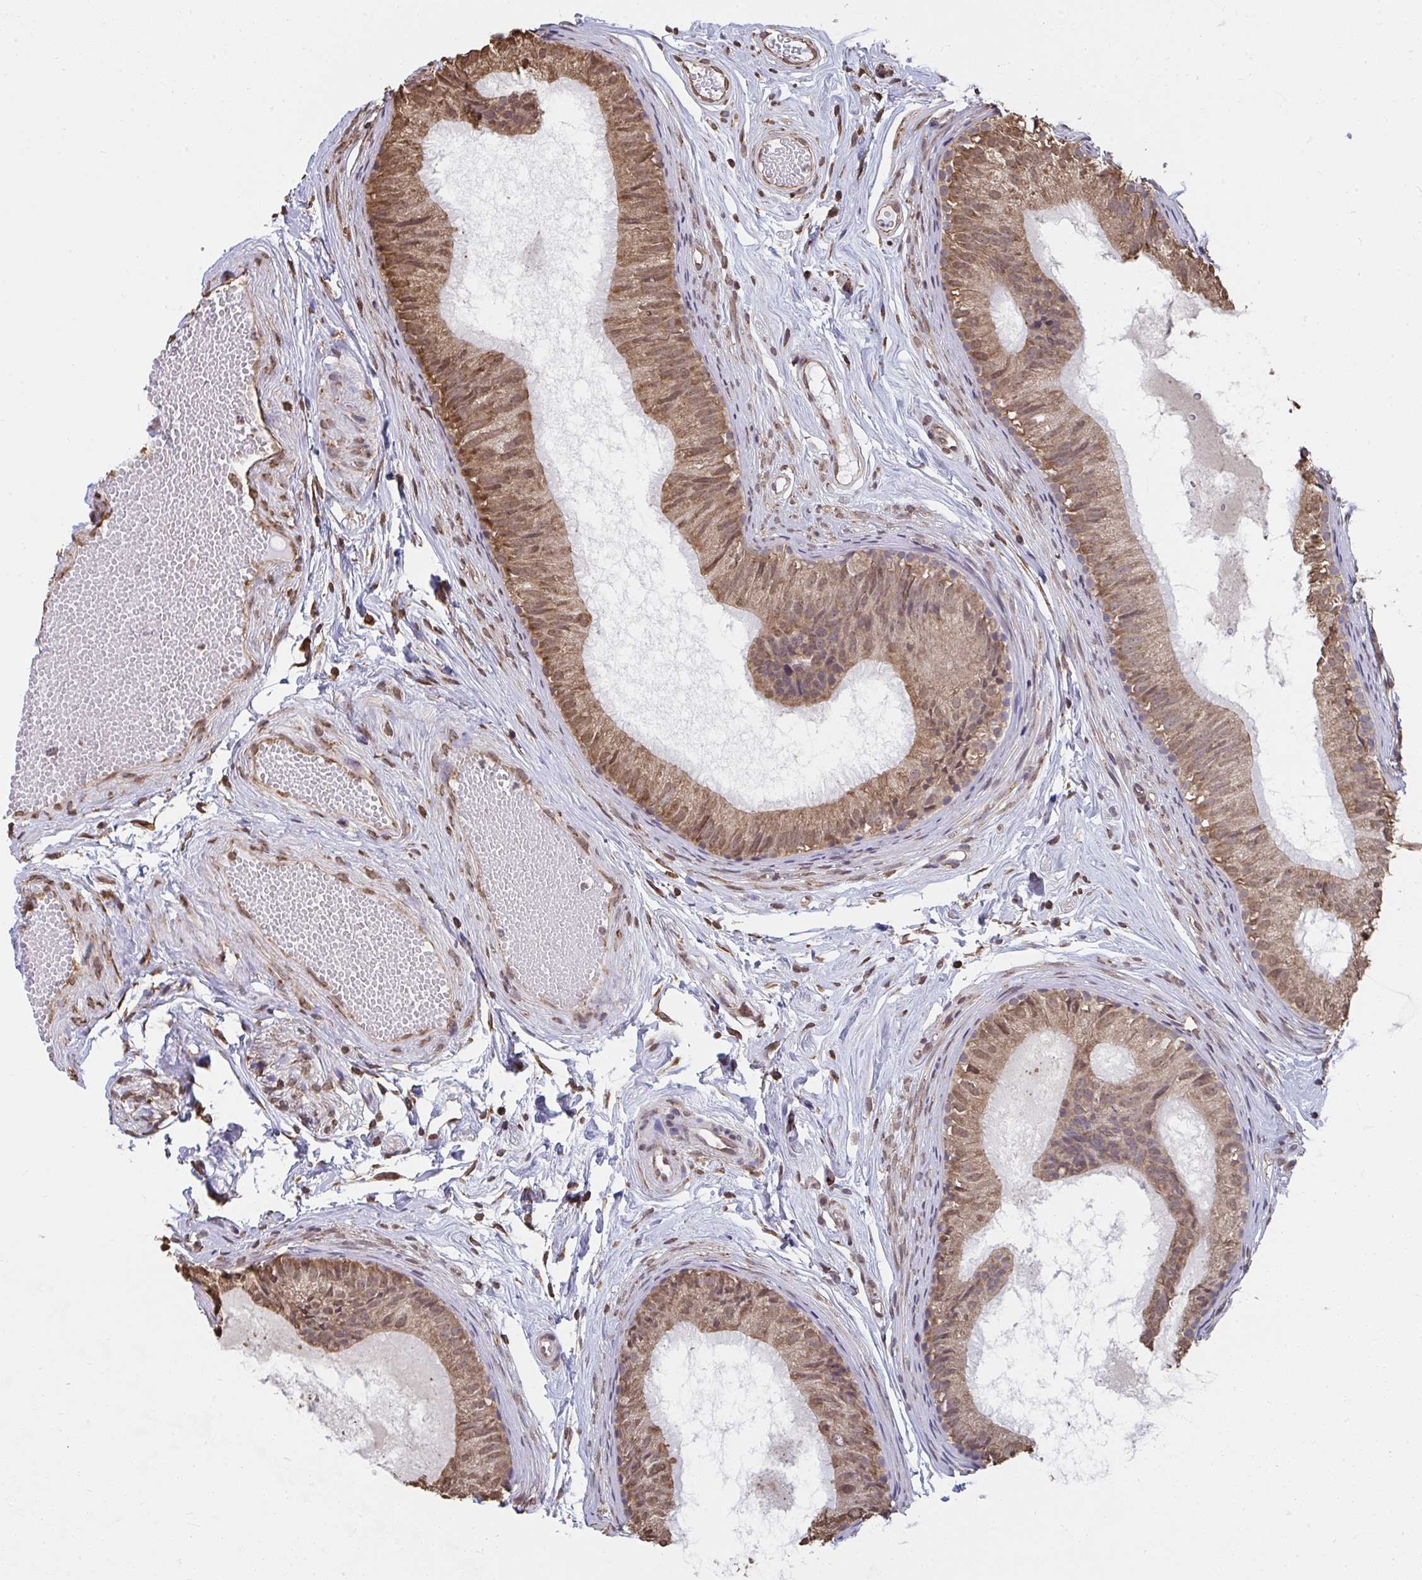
{"staining": {"intensity": "moderate", "quantity": ">75%", "location": "cytoplasmic/membranous,nuclear"}, "tissue": "epididymis", "cell_type": "Glandular cells", "image_type": "normal", "snomed": [{"axis": "morphology", "description": "Normal tissue, NOS"}, {"axis": "morphology", "description": "Seminoma, NOS"}, {"axis": "topography", "description": "Testis"}, {"axis": "topography", "description": "Epididymis"}], "caption": "Immunohistochemical staining of unremarkable epididymis displays moderate cytoplasmic/membranous,nuclear protein positivity in about >75% of glandular cells. (DAB IHC with brightfield microscopy, high magnification).", "gene": "SYNCRIP", "patient": {"sex": "male", "age": 34}}